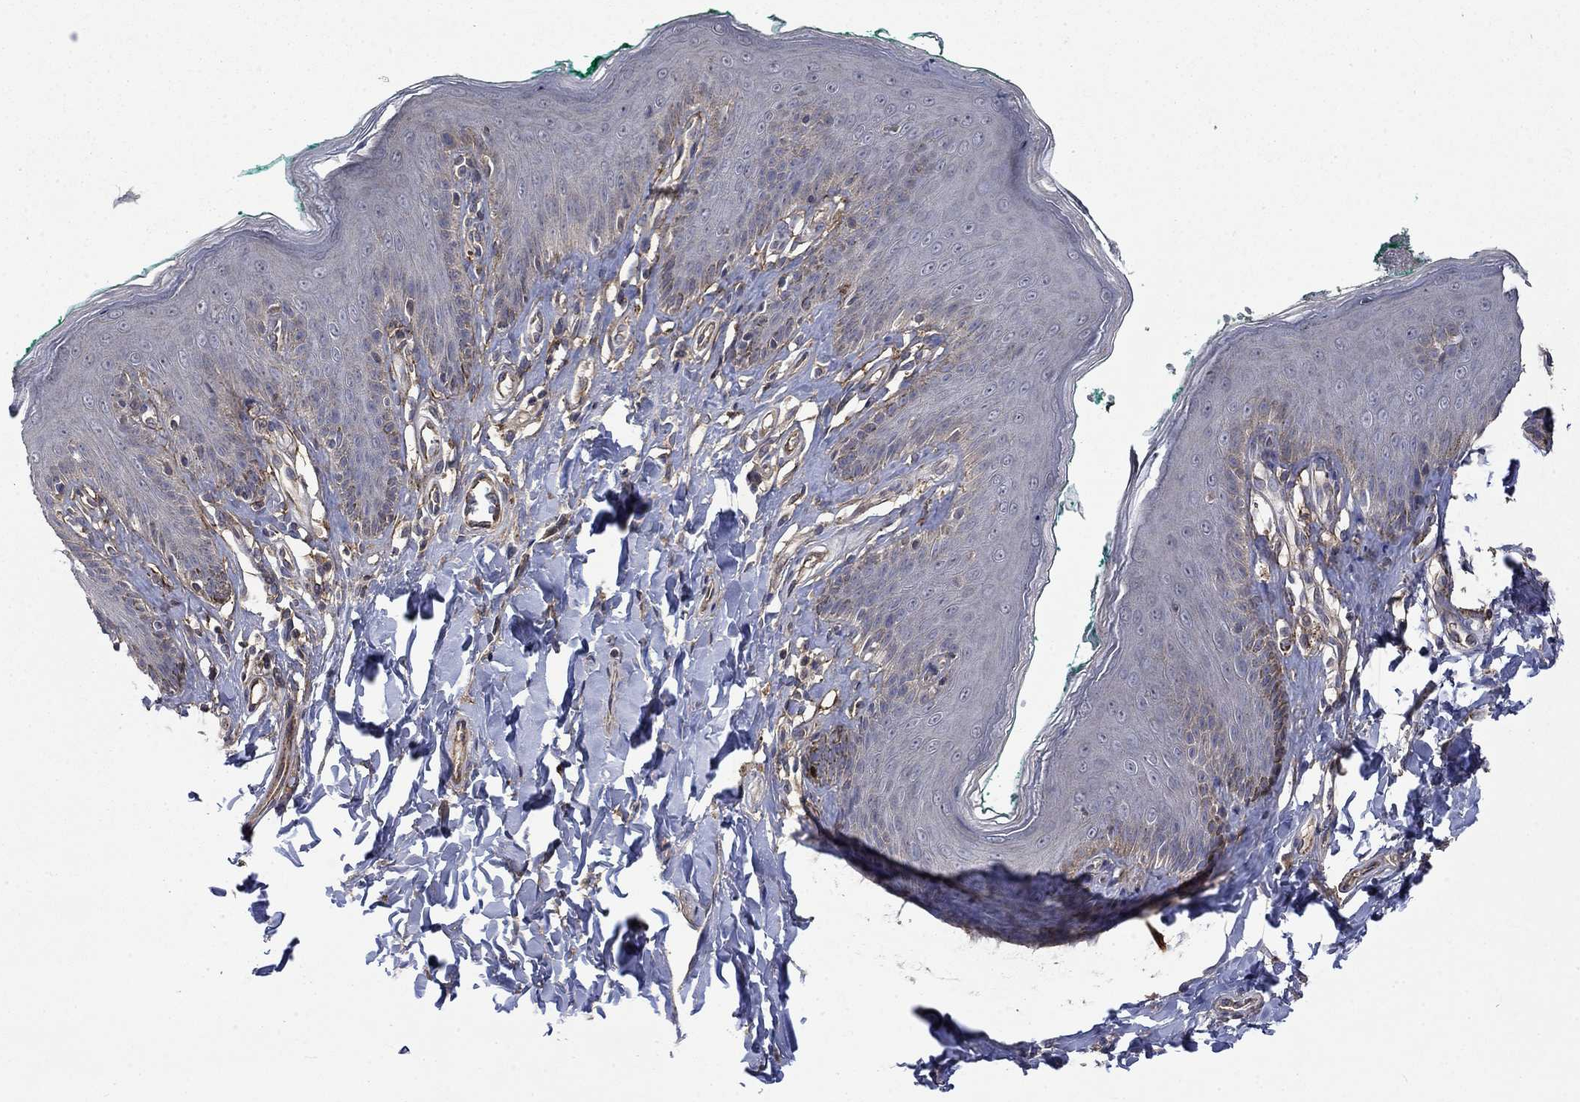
{"staining": {"intensity": "negative", "quantity": "none", "location": "none"}, "tissue": "skin", "cell_type": "Epidermal cells", "image_type": "normal", "snomed": [{"axis": "morphology", "description": "Normal tissue, NOS"}, {"axis": "topography", "description": "Vulva"}], "caption": "The photomicrograph displays no significant staining in epidermal cells of skin.", "gene": "VCAN", "patient": {"sex": "female", "age": 66}}